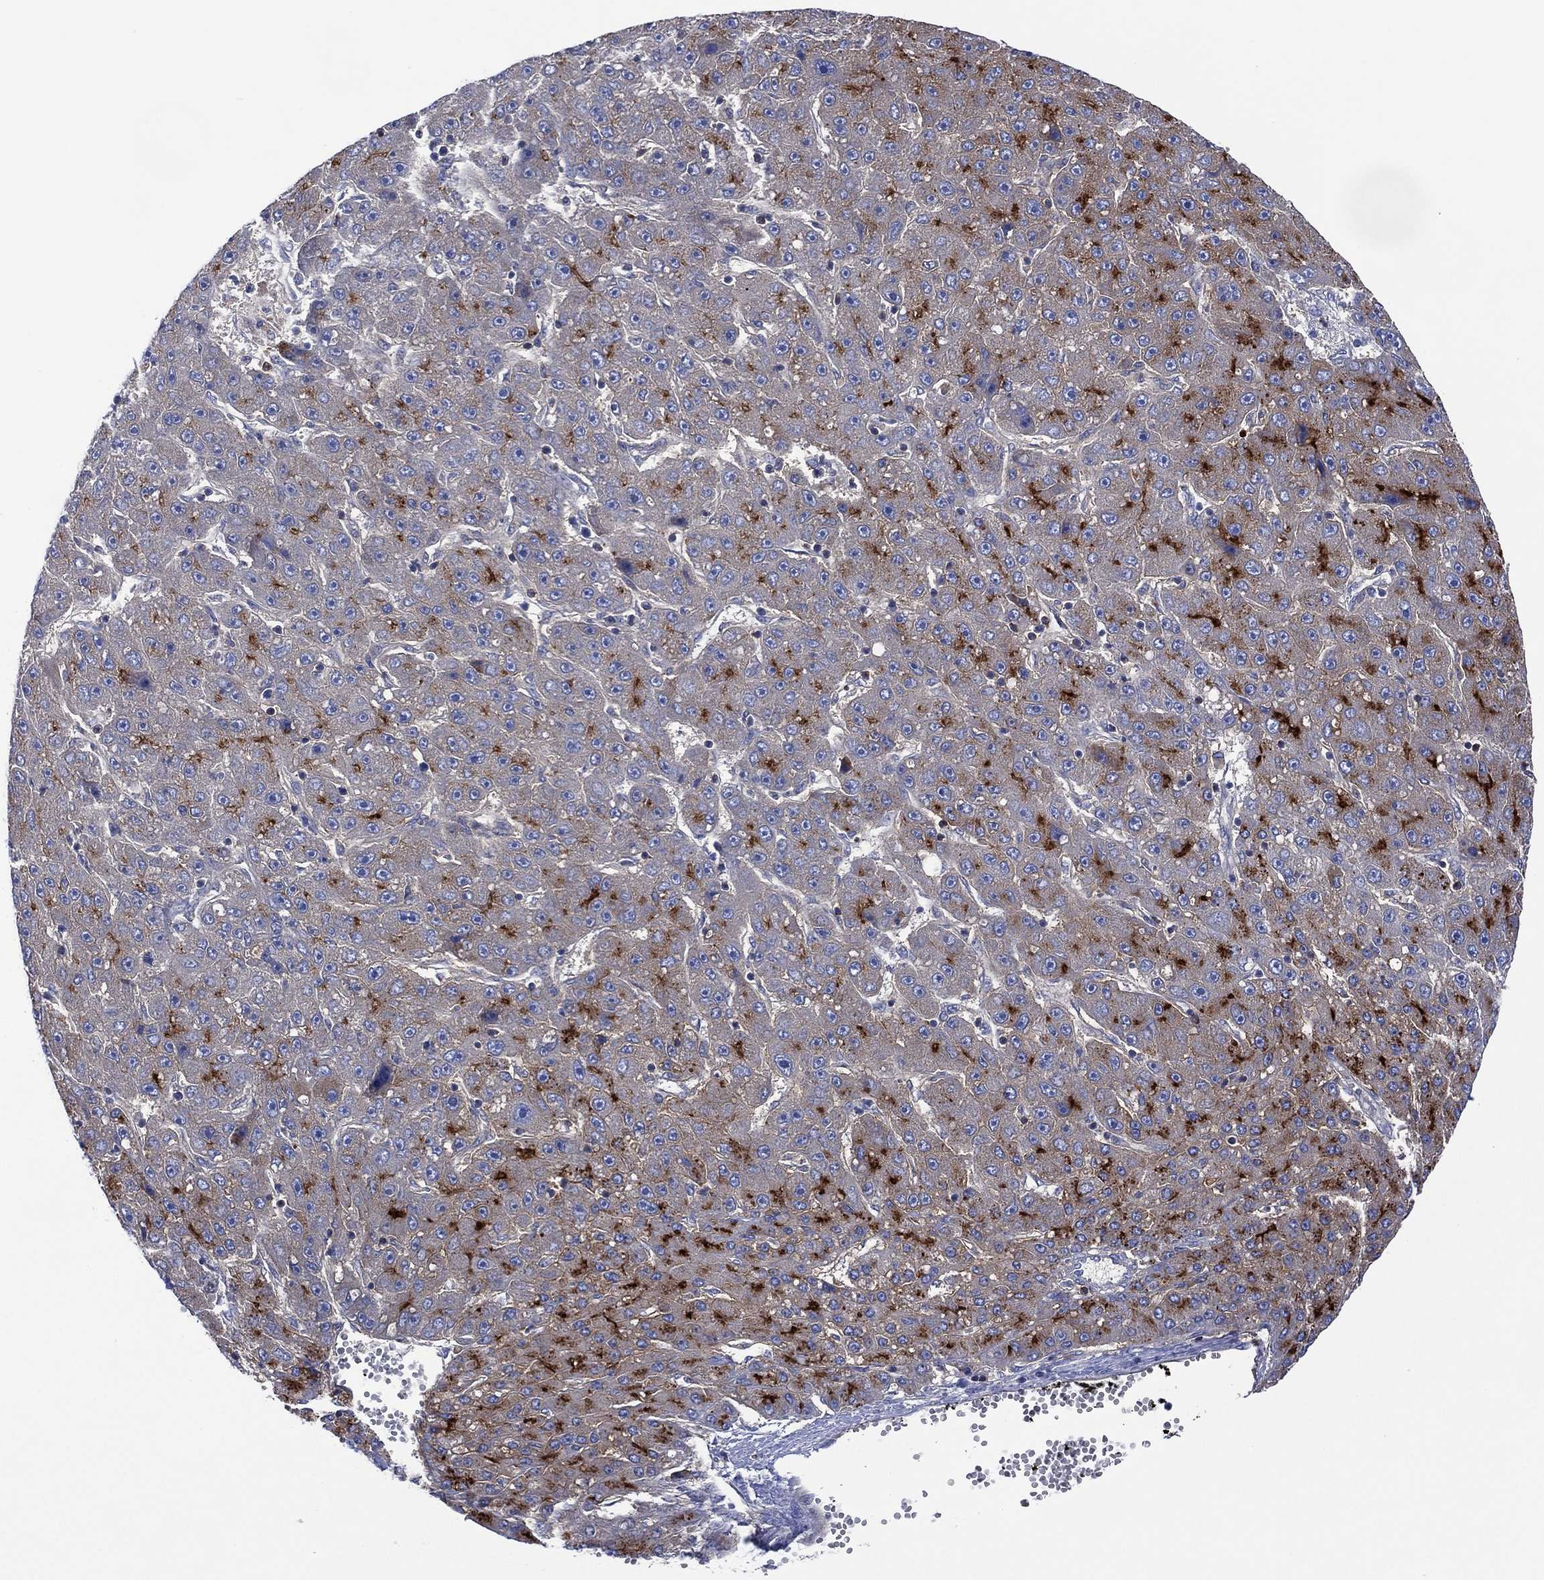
{"staining": {"intensity": "strong", "quantity": "<25%", "location": "cytoplasmic/membranous"}, "tissue": "liver cancer", "cell_type": "Tumor cells", "image_type": "cancer", "snomed": [{"axis": "morphology", "description": "Carcinoma, Hepatocellular, NOS"}, {"axis": "topography", "description": "Liver"}], "caption": "Protein staining demonstrates strong cytoplasmic/membranous staining in approximately <25% of tumor cells in liver cancer (hepatocellular carcinoma).", "gene": "DPP4", "patient": {"sex": "male", "age": 67}}